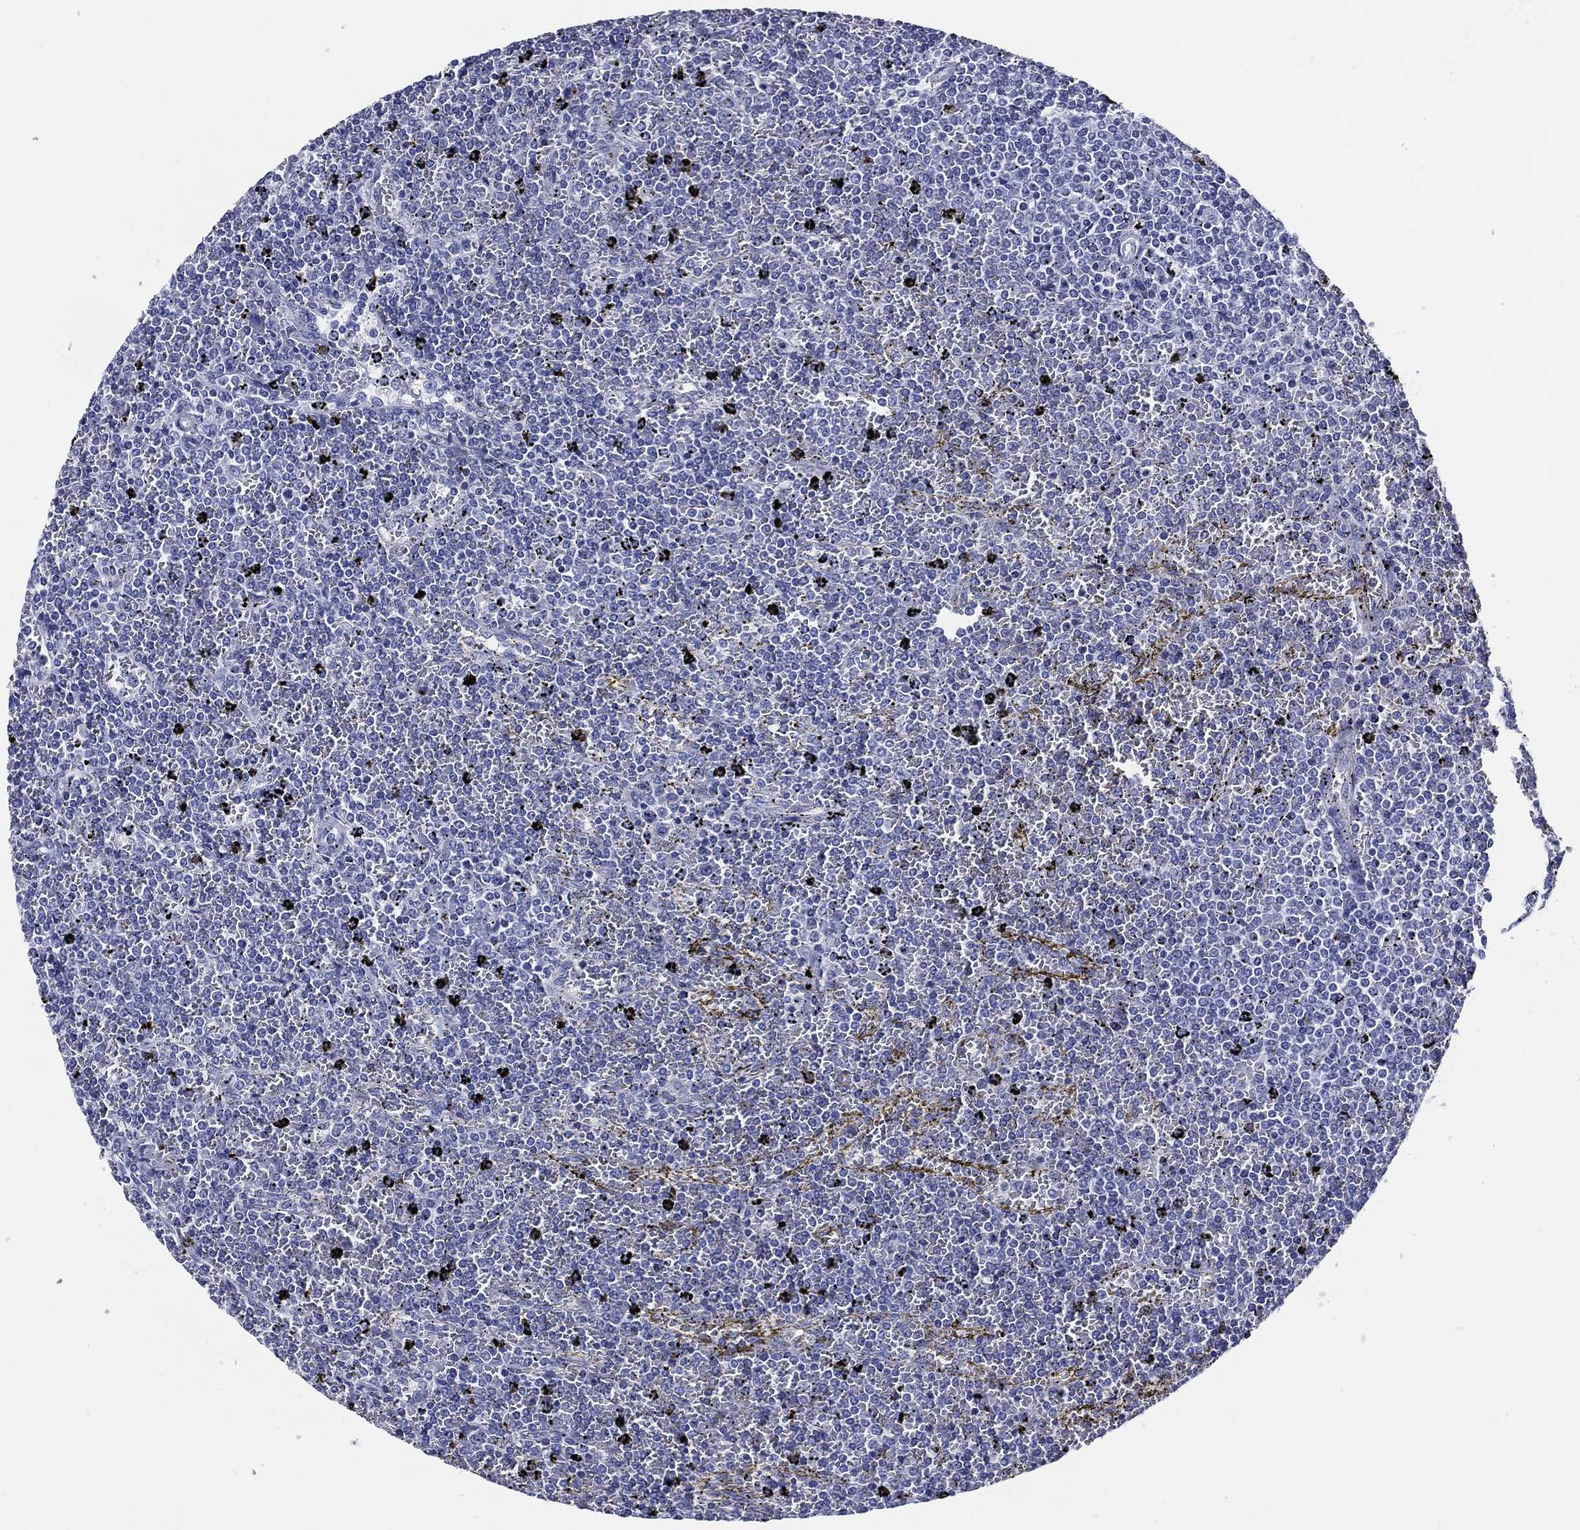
{"staining": {"intensity": "negative", "quantity": "none", "location": "none"}, "tissue": "lymphoma", "cell_type": "Tumor cells", "image_type": "cancer", "snomed": [{"axis": "morphology", "description": "Malignant lymphoma, non-Hodgkin's type, Low grade"}, {"axis": "topography", "description": "Spleen"}], "caption": "Protein analysis of low-grade malignant lymphoma, non-Hodgkin's type shows no significant positivity in tumor cells.", "gene": "ACE2", "patient": {"sex": "female", "age": 77}}